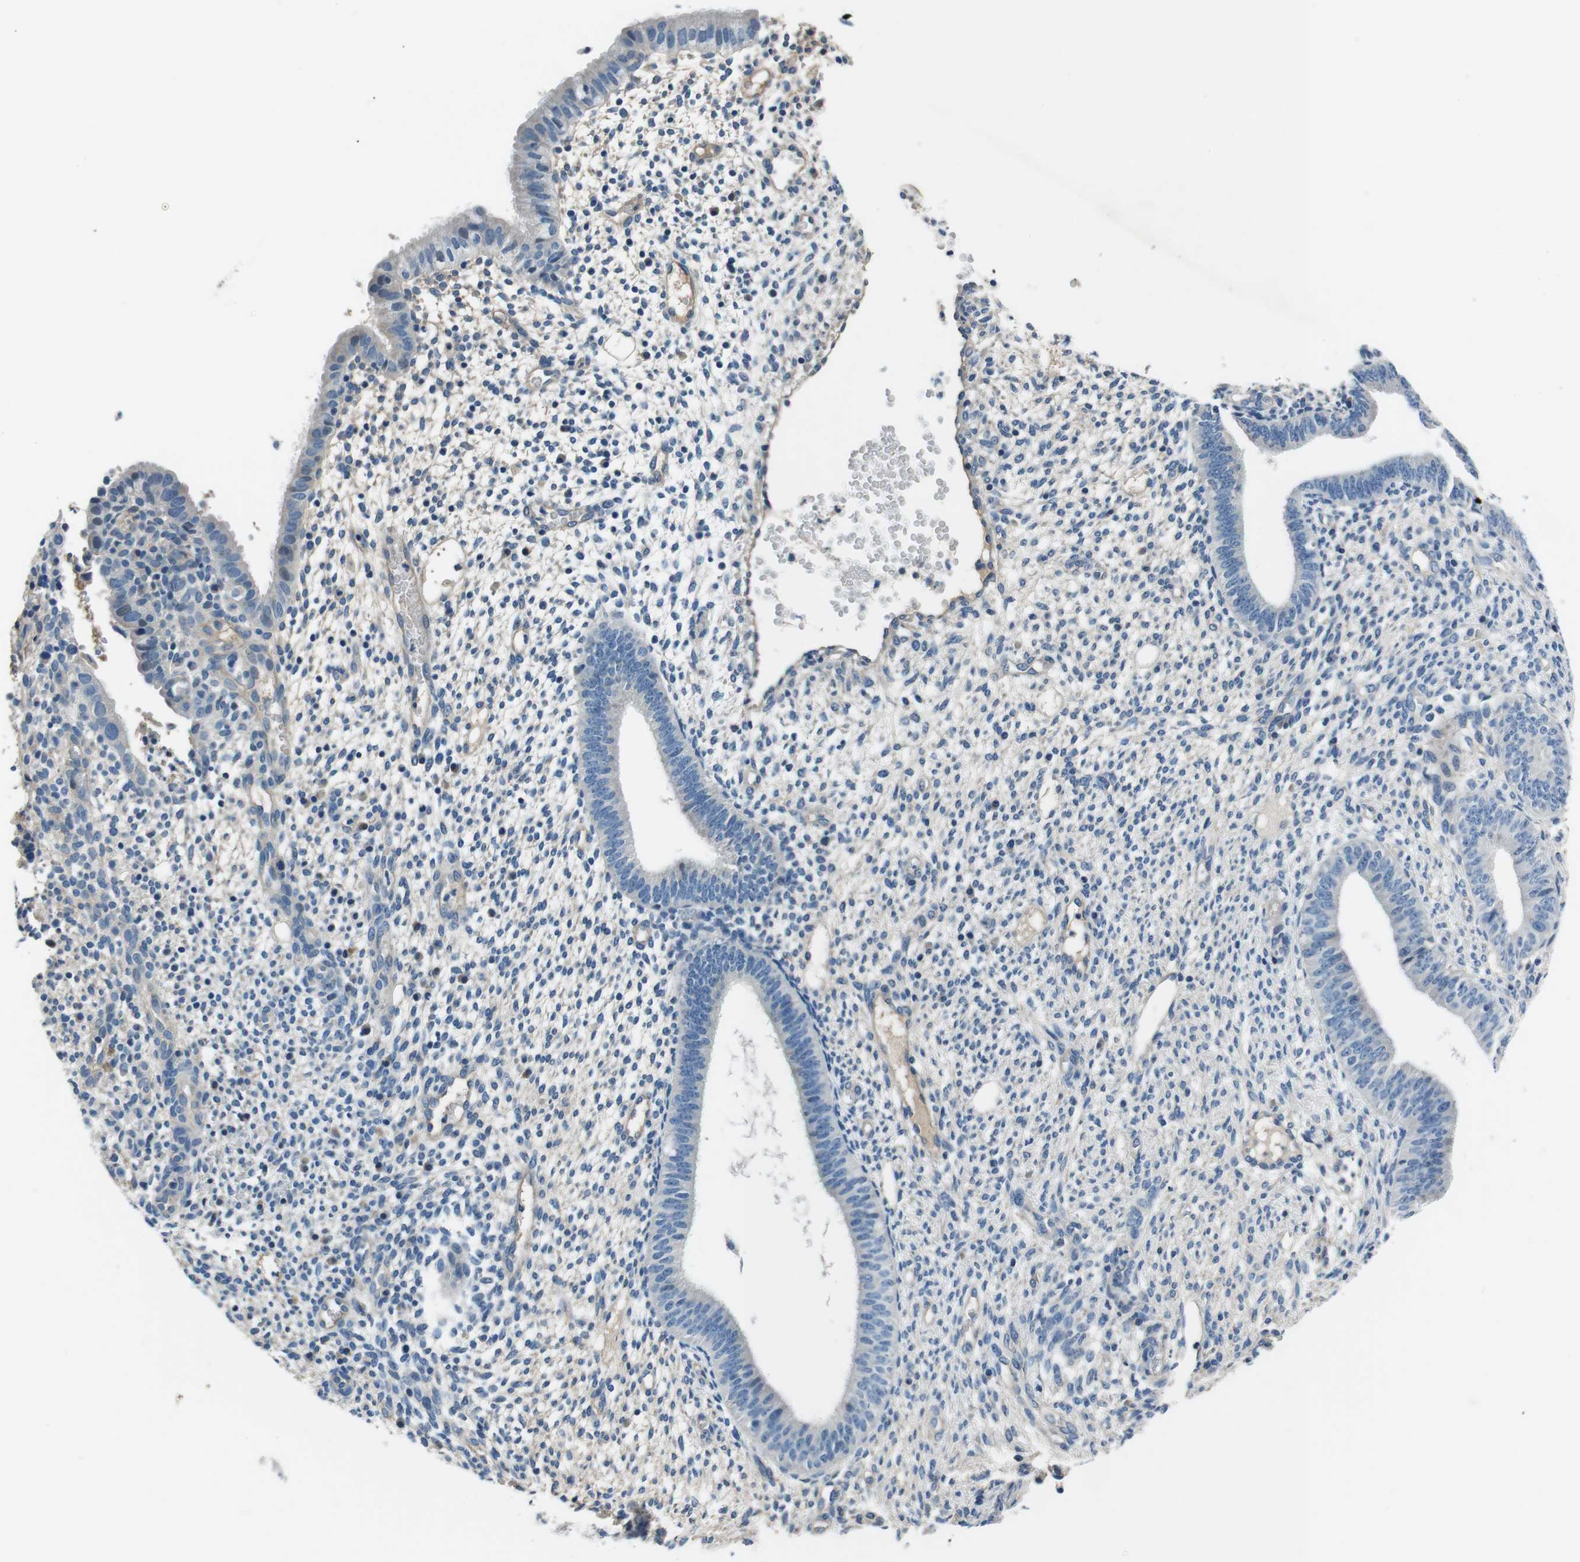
{"staining": {"intensity": "negative", "quantity": "none", "location": "none"}, "tissue": "endometrium", "cell_type": "Cells in endometrial stroma", "image_type": "normal", "snomed": [{"axis": "morphology", "description": "Normal tissue, NOS"}, {"axis": "topography", "description": "Endometrium"}], "caption": "This is an immunohistochemistry image of benign human endometrium. There is no positivity in cells in endometrial stroma.", "gene": "CASQ1", "patient": {"sex": "female", "age": 35}}